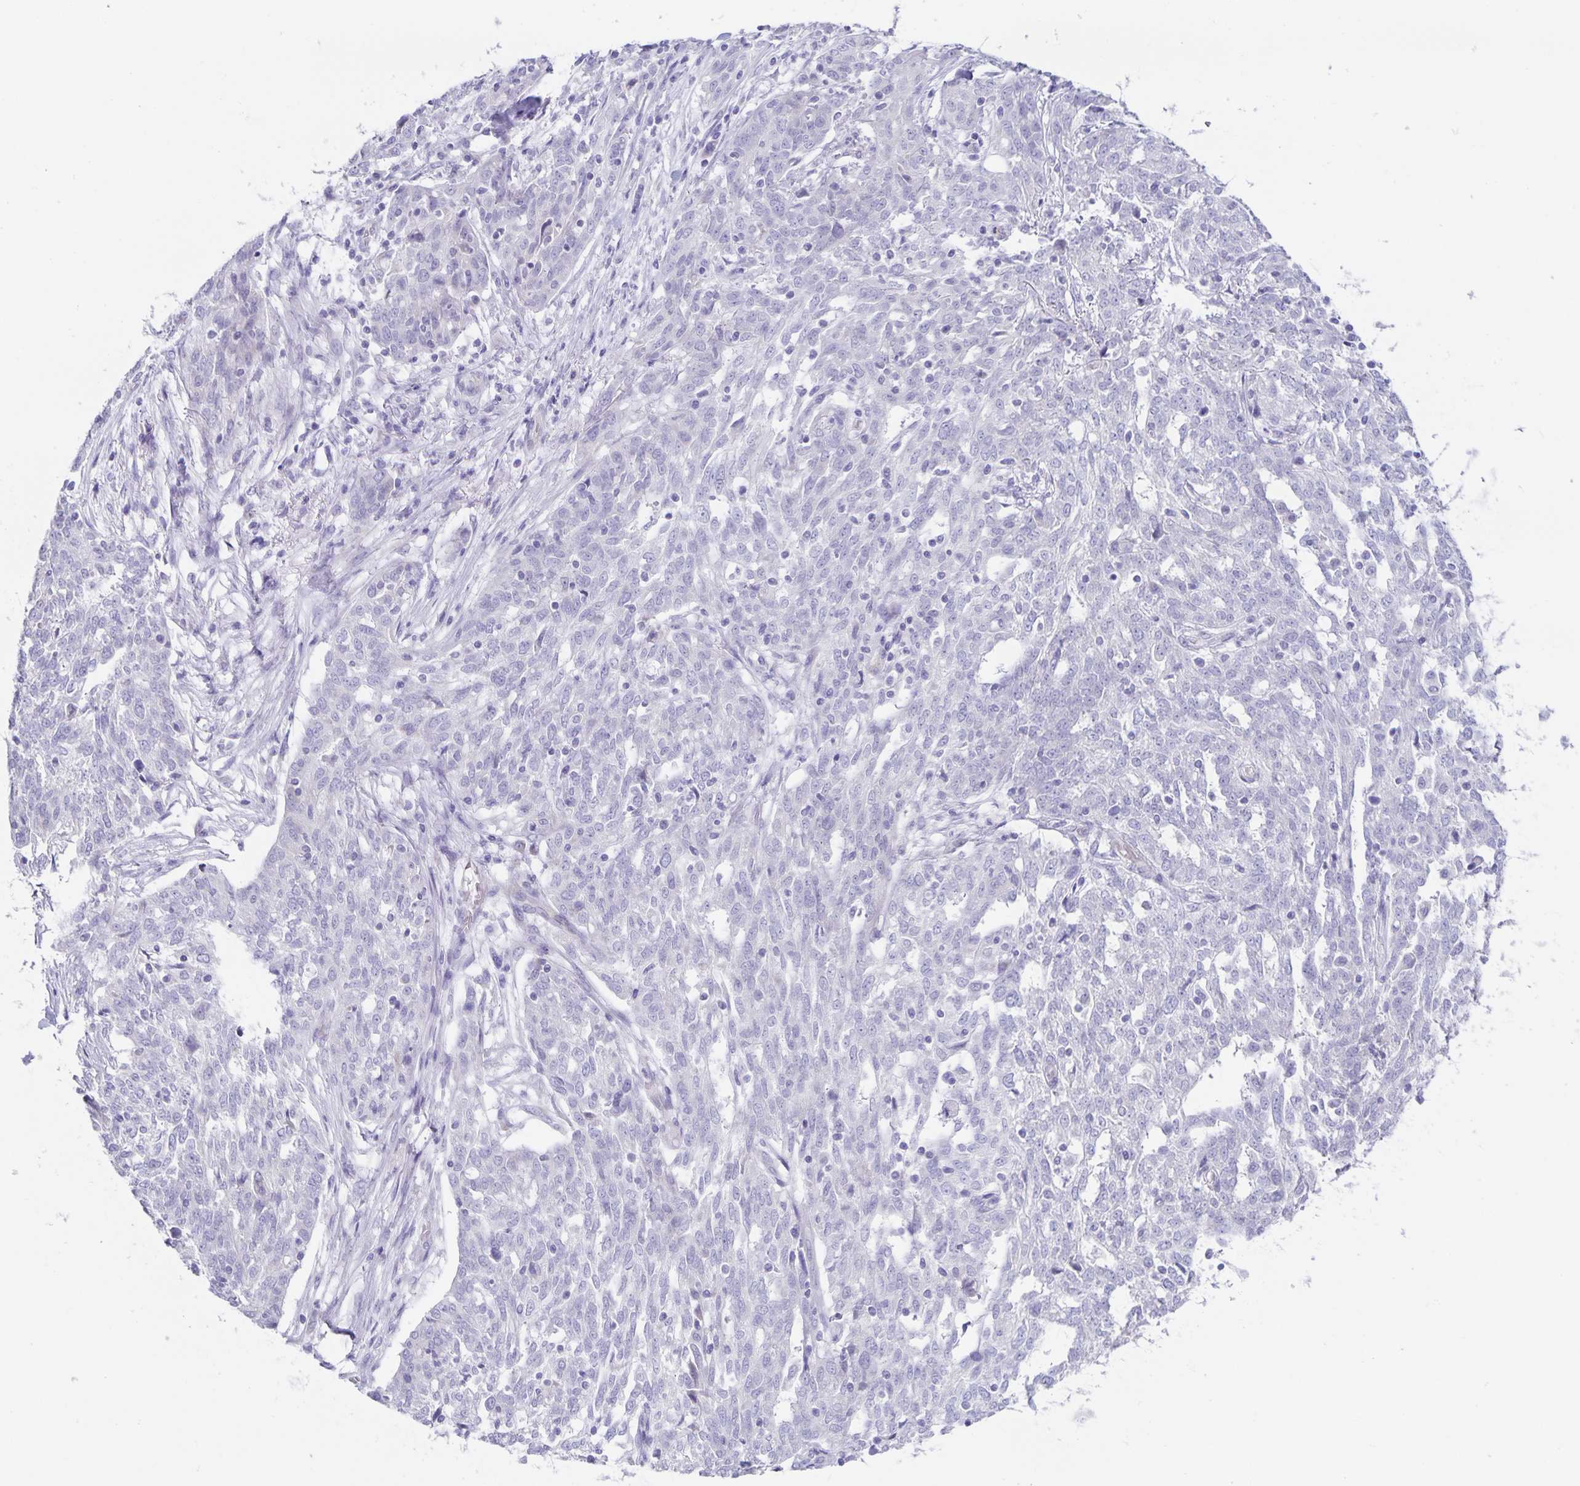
{"staining": {"intensity": "negative", "quantity": "none", "location": "none"}, "tissue": "ovarian cancer", "cell_type": "Tumor cells", "image_type": "cancer", "snomed": [{"axis": "morphology", "description": "Cystadenocarcinoma, serous, NOS"}, {"axis": "topography", "description": "Ovary"}], "caption": "Ovarian cancer stained for a protein using immunohistochemistry (IHC) demonstrates no positivity tumor cells.", "gene": "AQP4", "patient": {"sex": "female", "age": 67}}